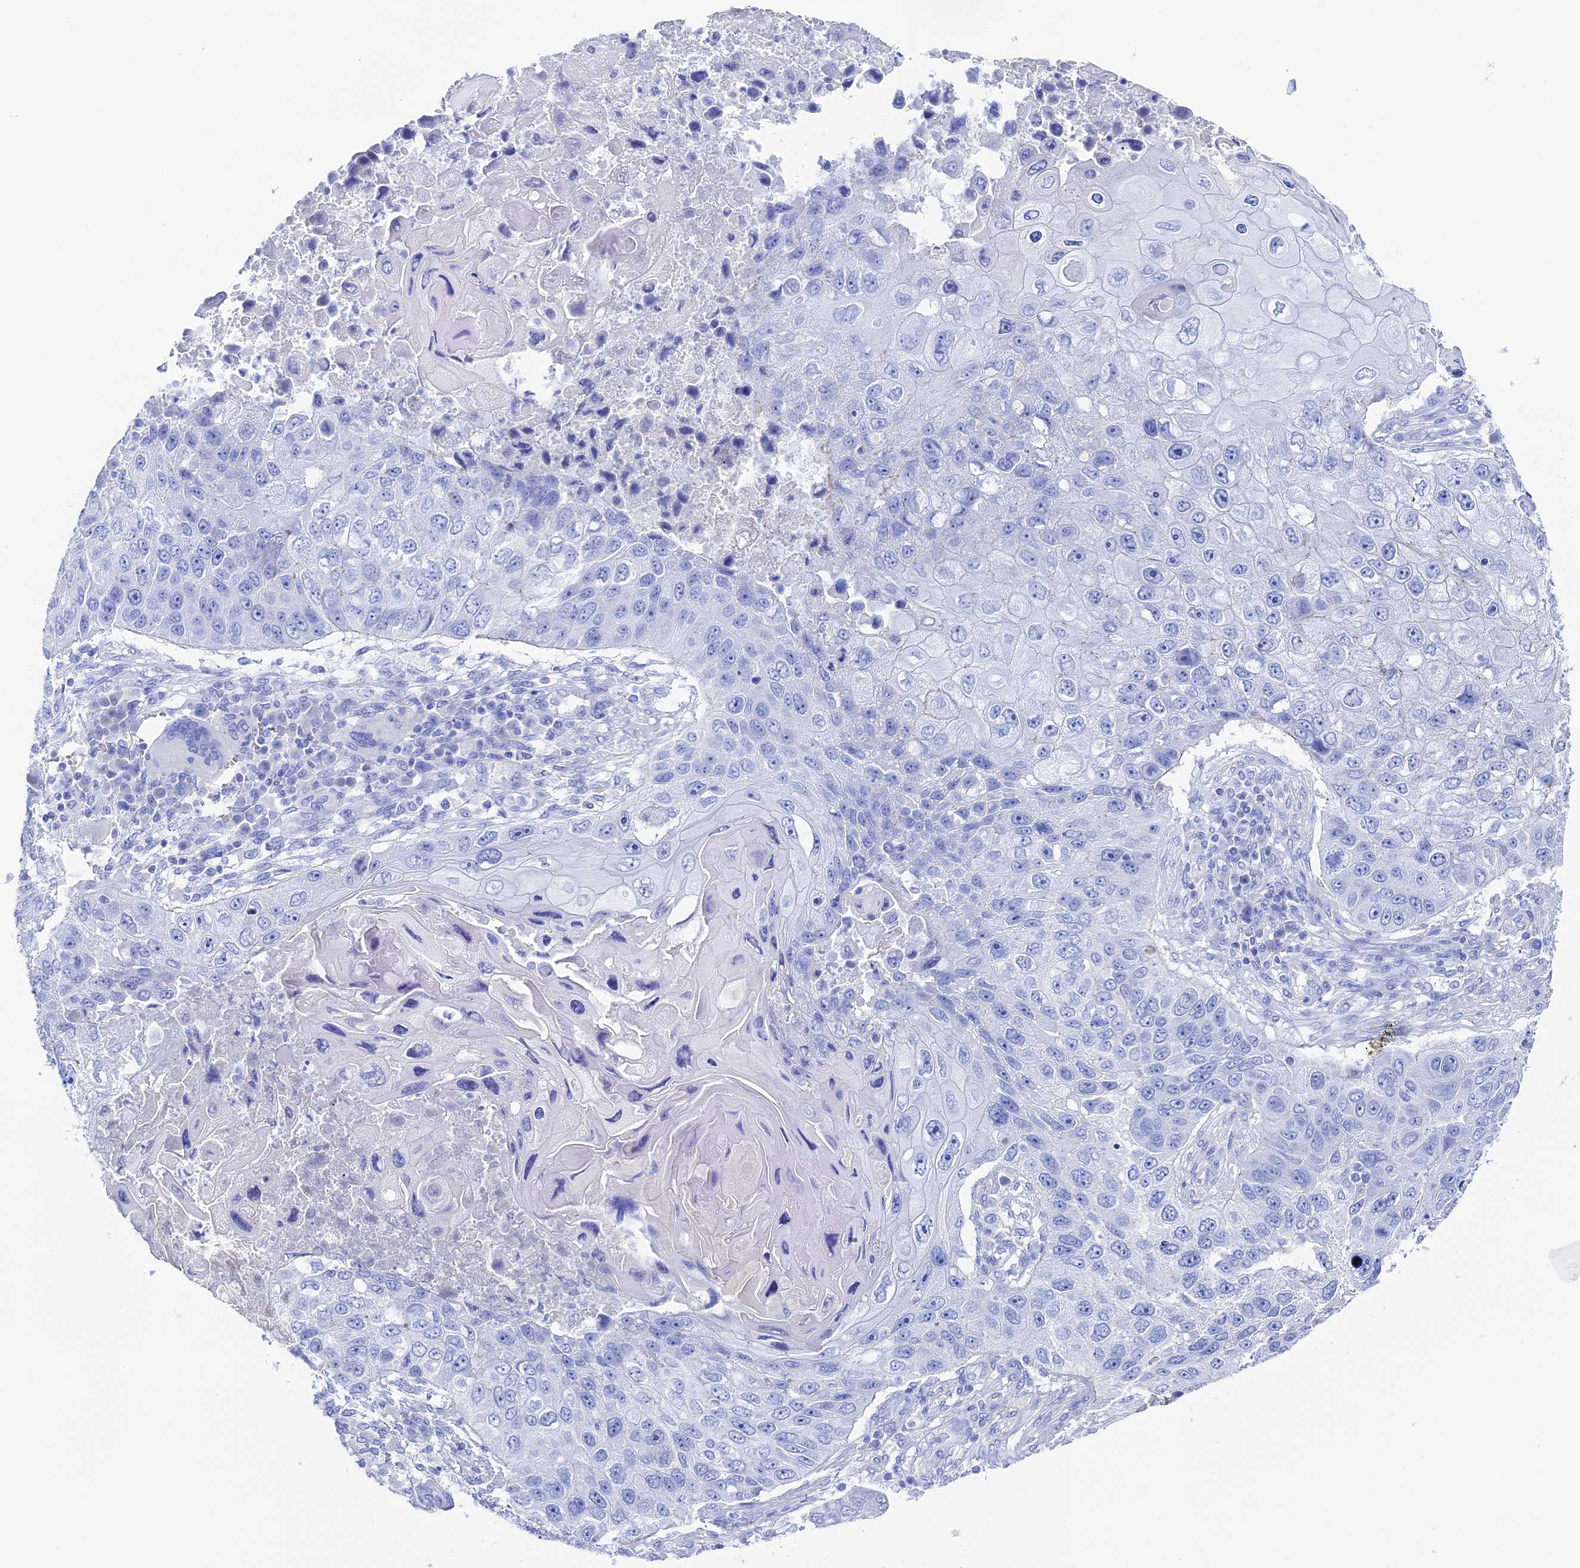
{"staining": {"intensity": "negative", "quantity": "none", "location": "none"}, "tissue": "lung cancer", "cell_type": "Tumor cells", "image_type": "cancer", "snomed": [{"axis": "morphology", "description": "Squamous cell carcinoma, NOS"}, {"axis": "topography", "description": "Lung"}], "caption": "The photomicrograph reveals no staining of tumor cells in lung cancer. (Stains: DAB immunohistochemistry (IHC) with hematoxylin counter stain, Microscopy: brightfield microscopy at high magnification).", "gene": "UNC119", "patient": {"sex": "male", "age": 61}}